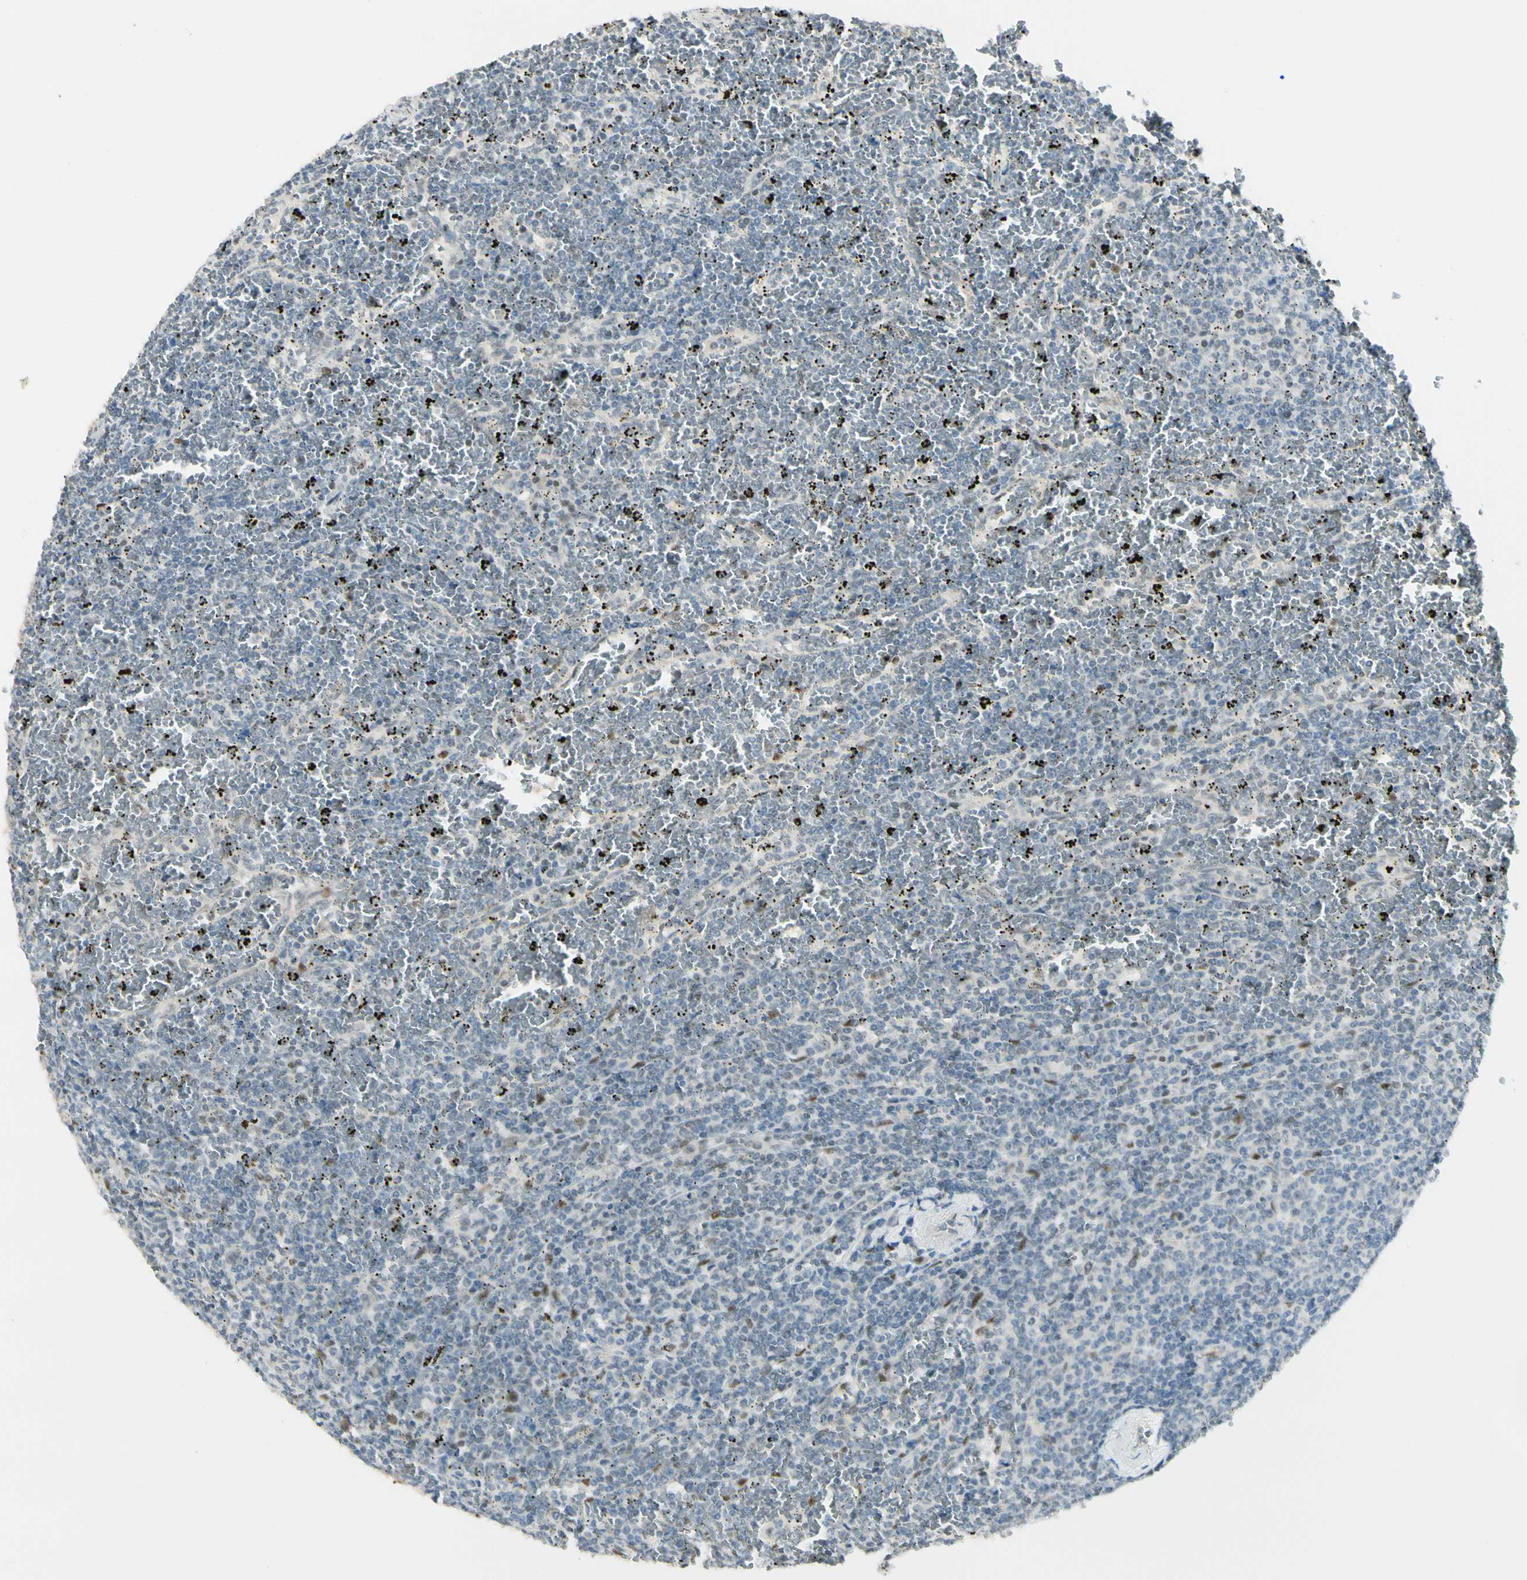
{"staining": {"intensity": "weak", "quantity": "<25%", "location": "nuclear"}, "tissue": "lymphoma", "cell_type": "Tumor cells", "image_type": "cancer", "snomed": [{"axis": "morphology", "description": "Malignant lymphoma, non-Hodgkin's type, Low grade"}, {"axis": "topography", "description": "Spleen"}], "caption": "Immunohistochemistry (IHC) micrograph of neoplastic tissue: lymphoma stained with DAB demonstrates no significant protein expression in tumor cells. (DAB IHC visualized using brightfield microscopy, high magnification).", "gene": "ATXN1", "patient": {"sex": "female", "age": 77}}